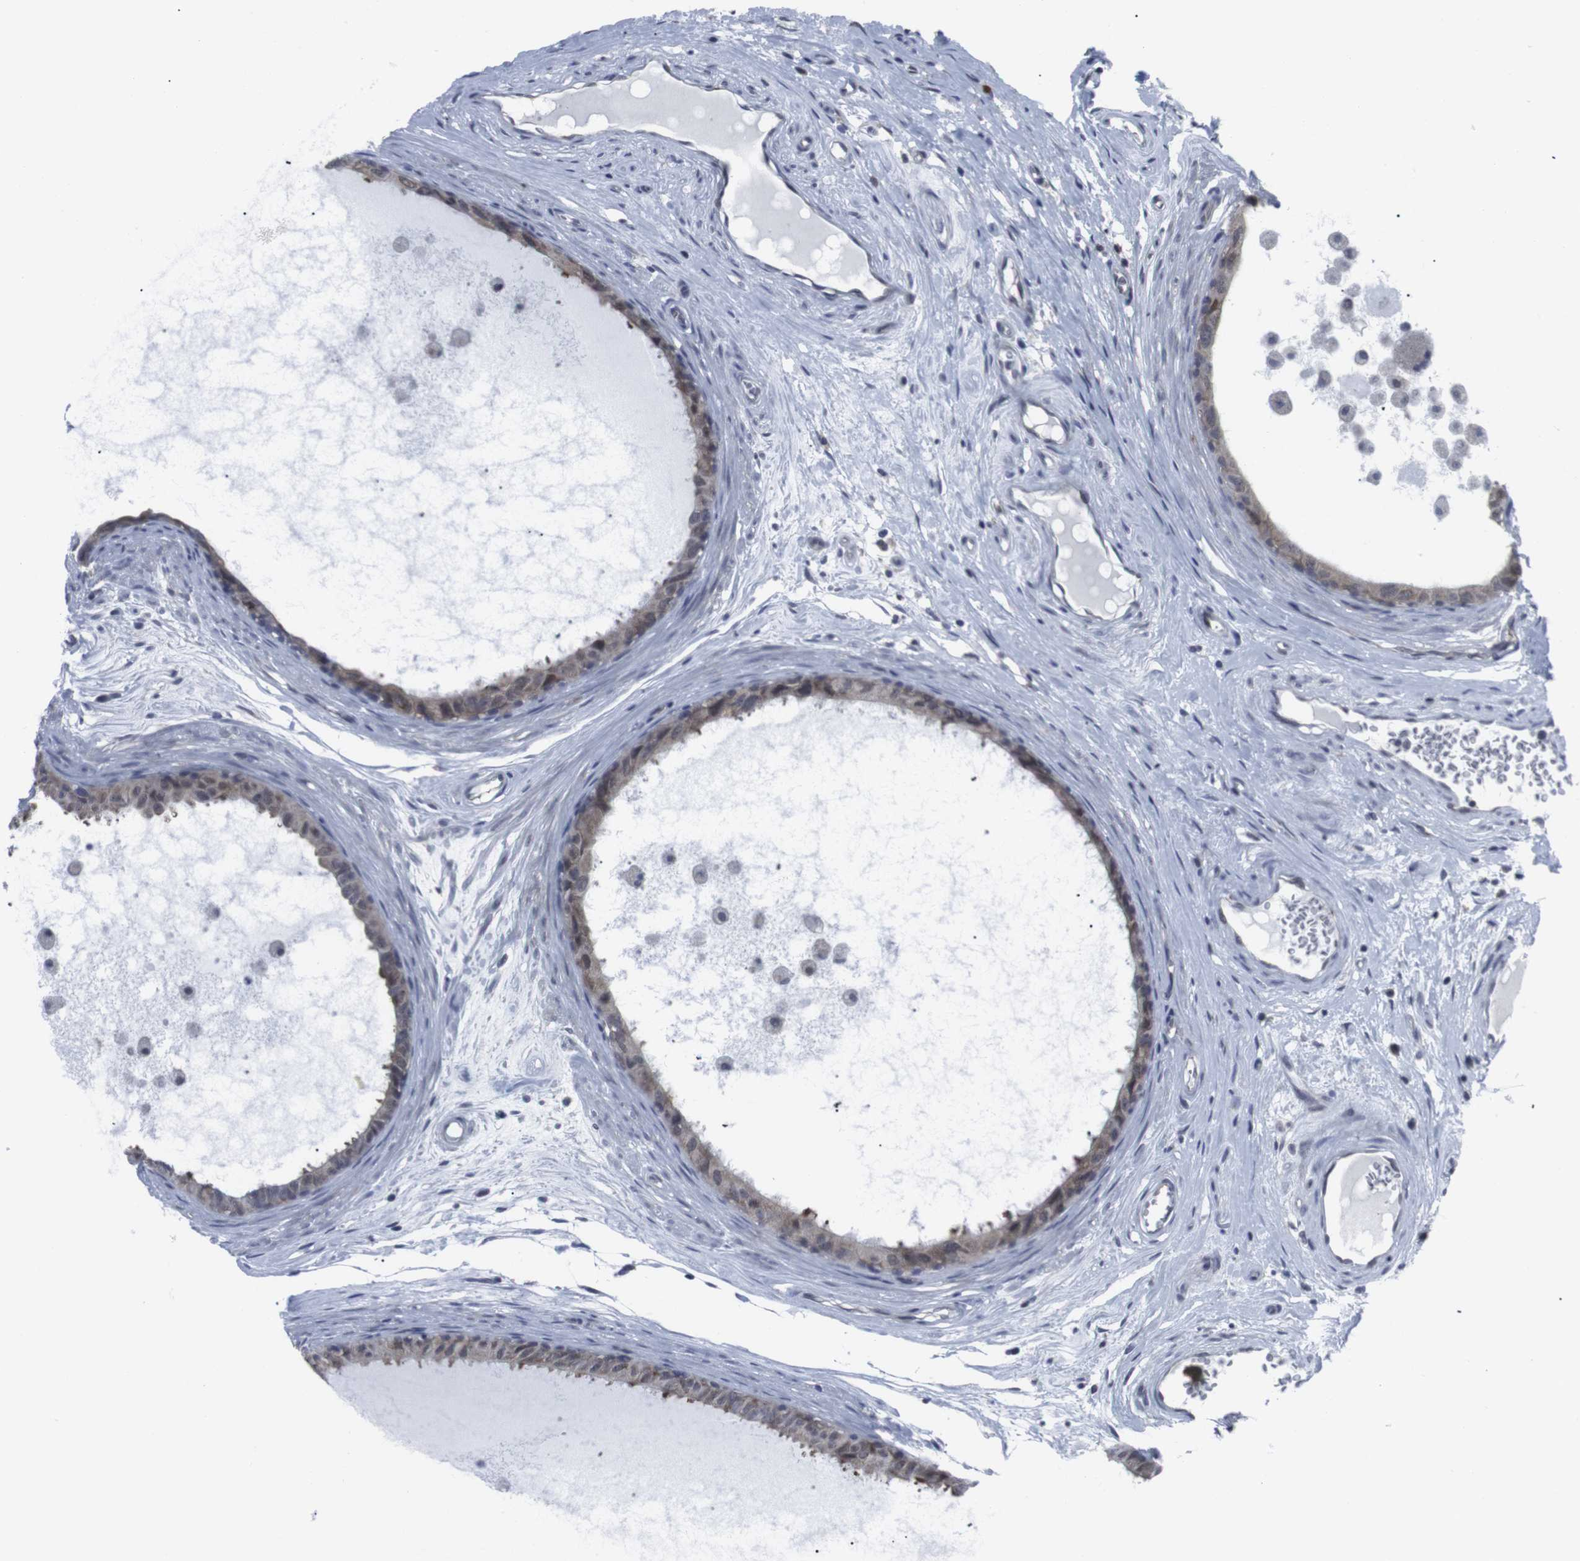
{"staining": {"intensity": "moderate", "quantity": ">75%", "location": "cytoplasmic/membranous"}, "tissue": "epididymis", "cell_type": "Glandular cells", "image_type": "normal", "snomed": [{"axis": "morphology", "description": "Normal tissue, NOS"}, {"axis": "morphology", "description": "Inflammation, NOS"}, {"axis": "topography", "description": "Epididymis"}], "caption": "A brown stain shows moderate cytoplasmic/membranous staining of a protein in glandular cells of normal epididymis. Immunohistochemistry (ihc) stains the protein of interest in brown and the nuclei are stained blue.", "gene": "GEMIN2", "patient": {"sex": "male", "age": 85}}